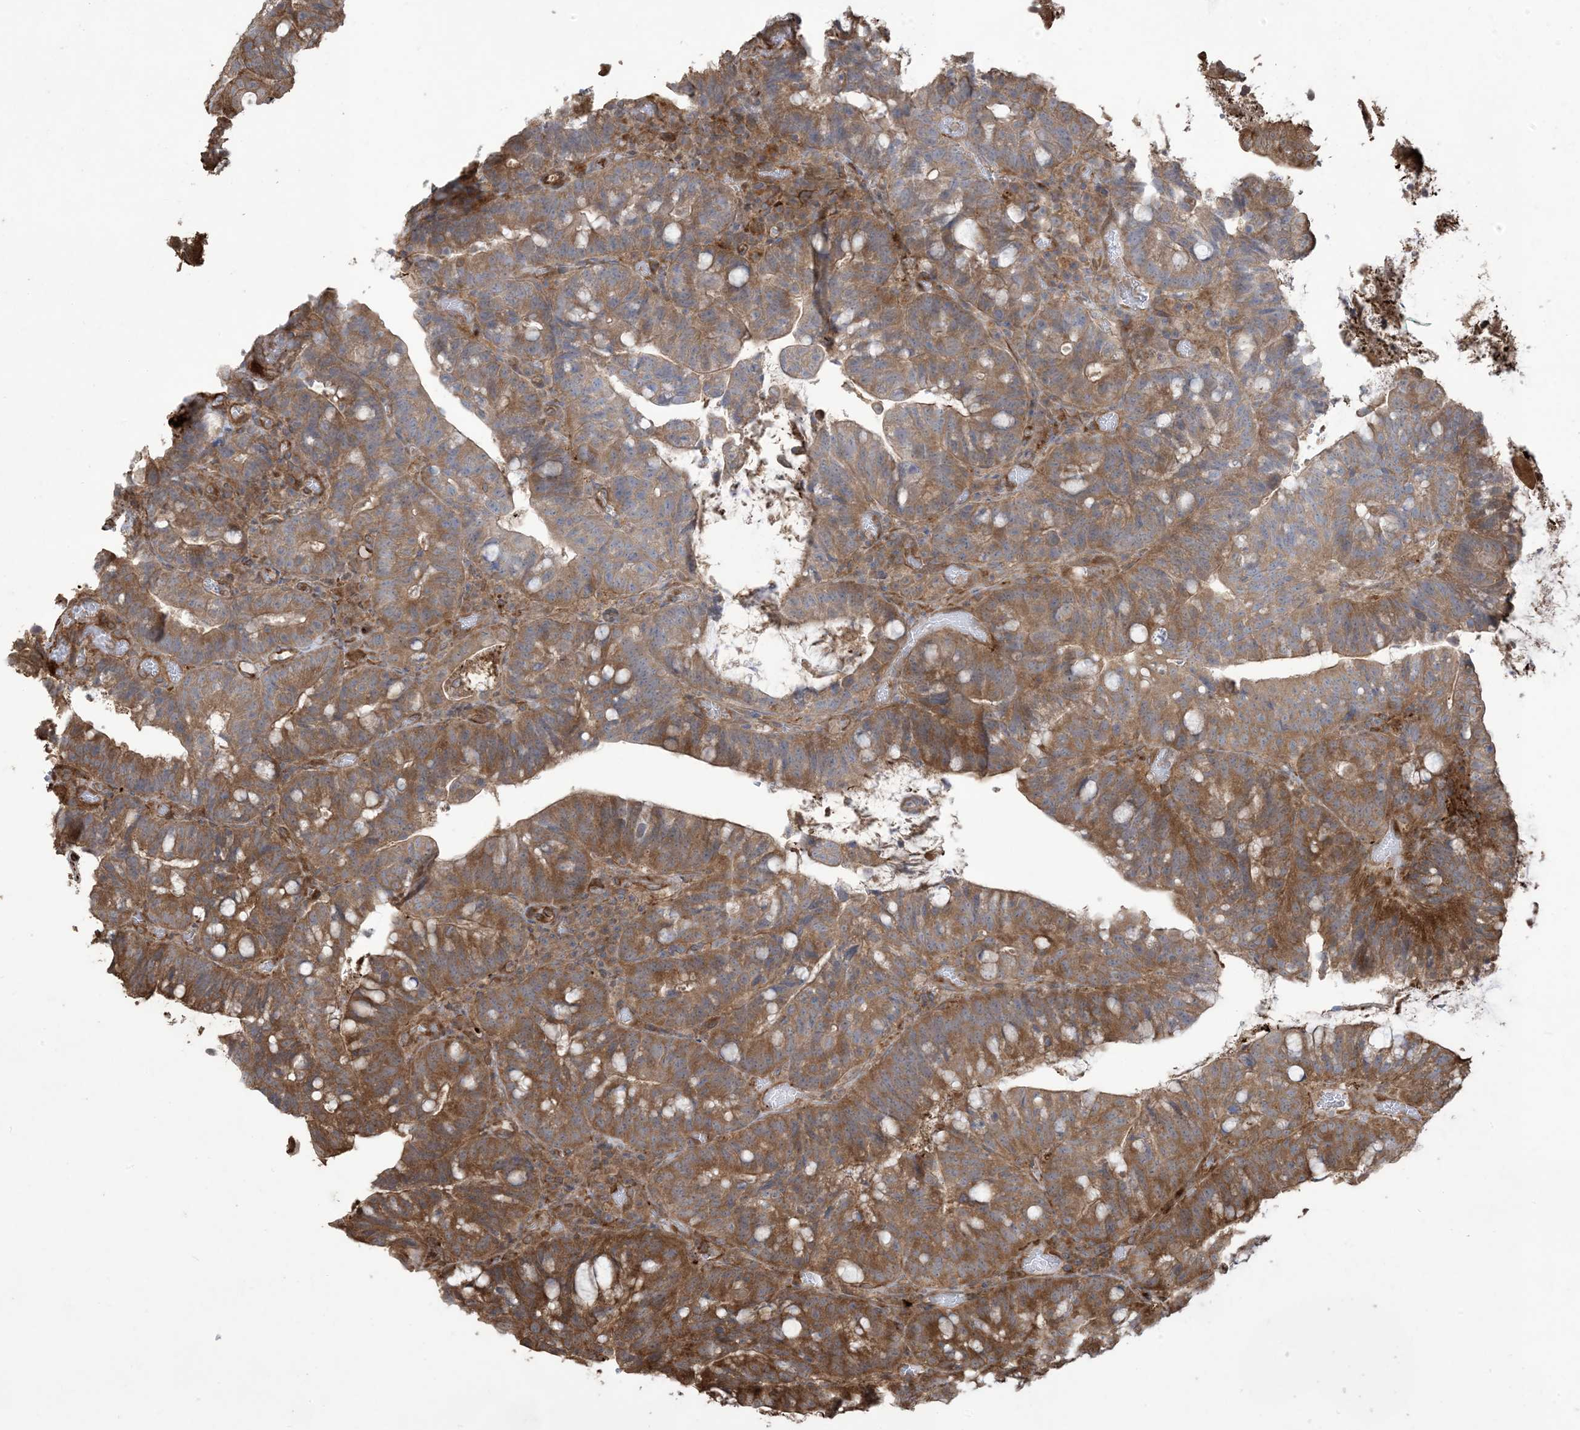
{"staining": {"intensity": "moderate", "quantity": ">75%", "location": "cytoplasmic/membranous"}, "tissue": "colorectal cancer", "cell_type": "Tumor cells", "image_type": "cancer", "snomed": [{"axis": "morphology", "description": "Adenocarcinoma, NOS"}, {"axis": "topography", "description": "Colon"}], "caption": "Immunohistochemistry of human colorectal adenocarcinoma exhibits medium levels of moderate cytoplasmic/membranous expression in about >75% of tumor cells. The staining was performed using DAB (3,3'-diaminobenzidine), with brown indicating positive protein expression. Nuclei are stained blue with hematoxylin.", "gene": "KLHL18", "patient": {"sex": "female", "age": 66}}